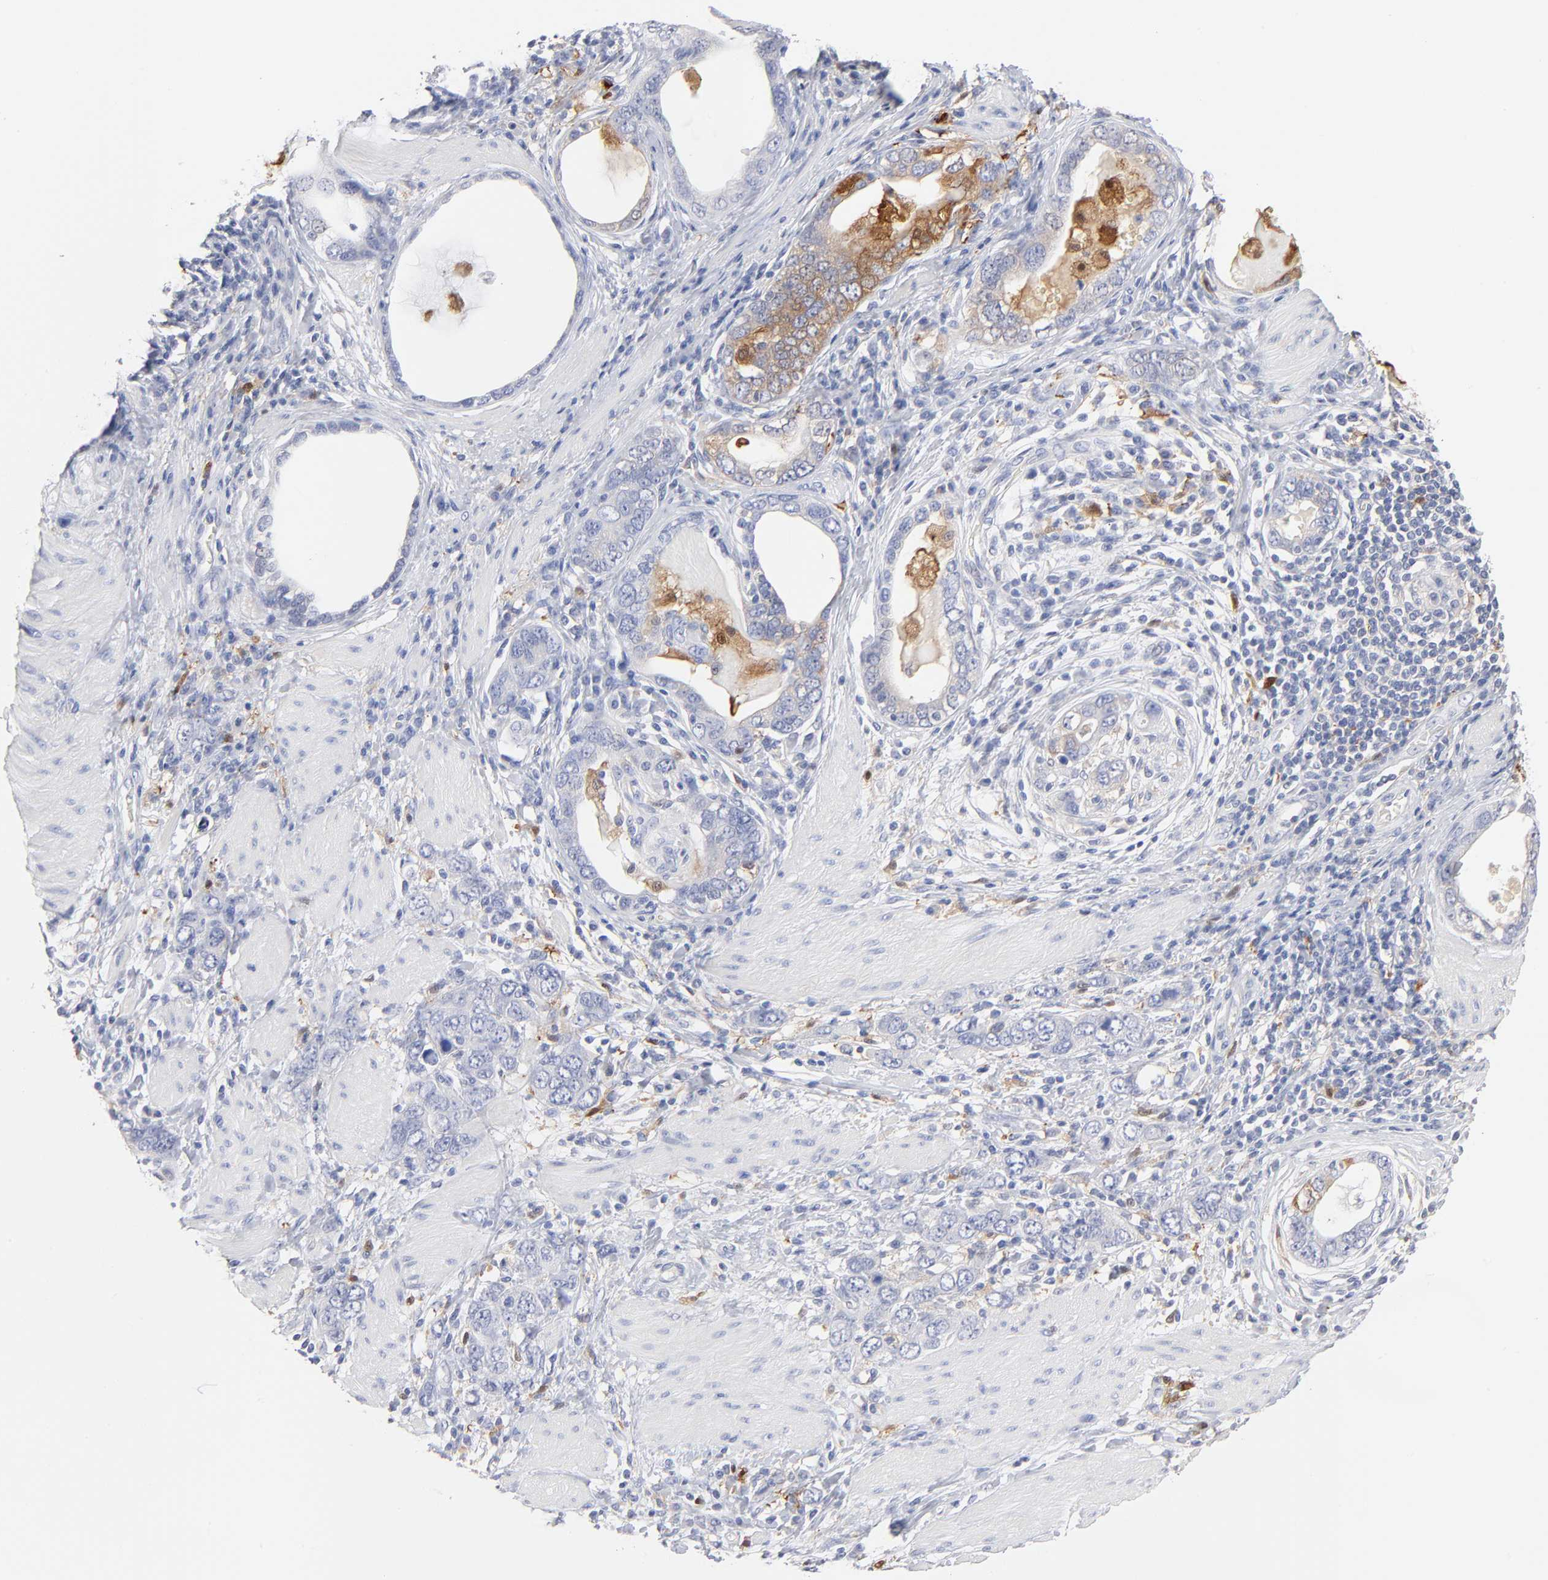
{"staining": {"intensity": "negative", "quantity": "none", "location": "none"}, "tissue": "stomach cancer", "cell_type": "Tumor cells", "image_type": "cancer", "snomed": [{"axis": "morphology", "description": "Adenocarcinoma, NOS"}, {"axis": "topography", "description": "Stomach, lower"}], "caption": "There is no significant staining in tumor cells of stomach cancer (adenocarcinoma).", "gene": "IFIT2", "patient": {"sex": "female", "age": 93}}